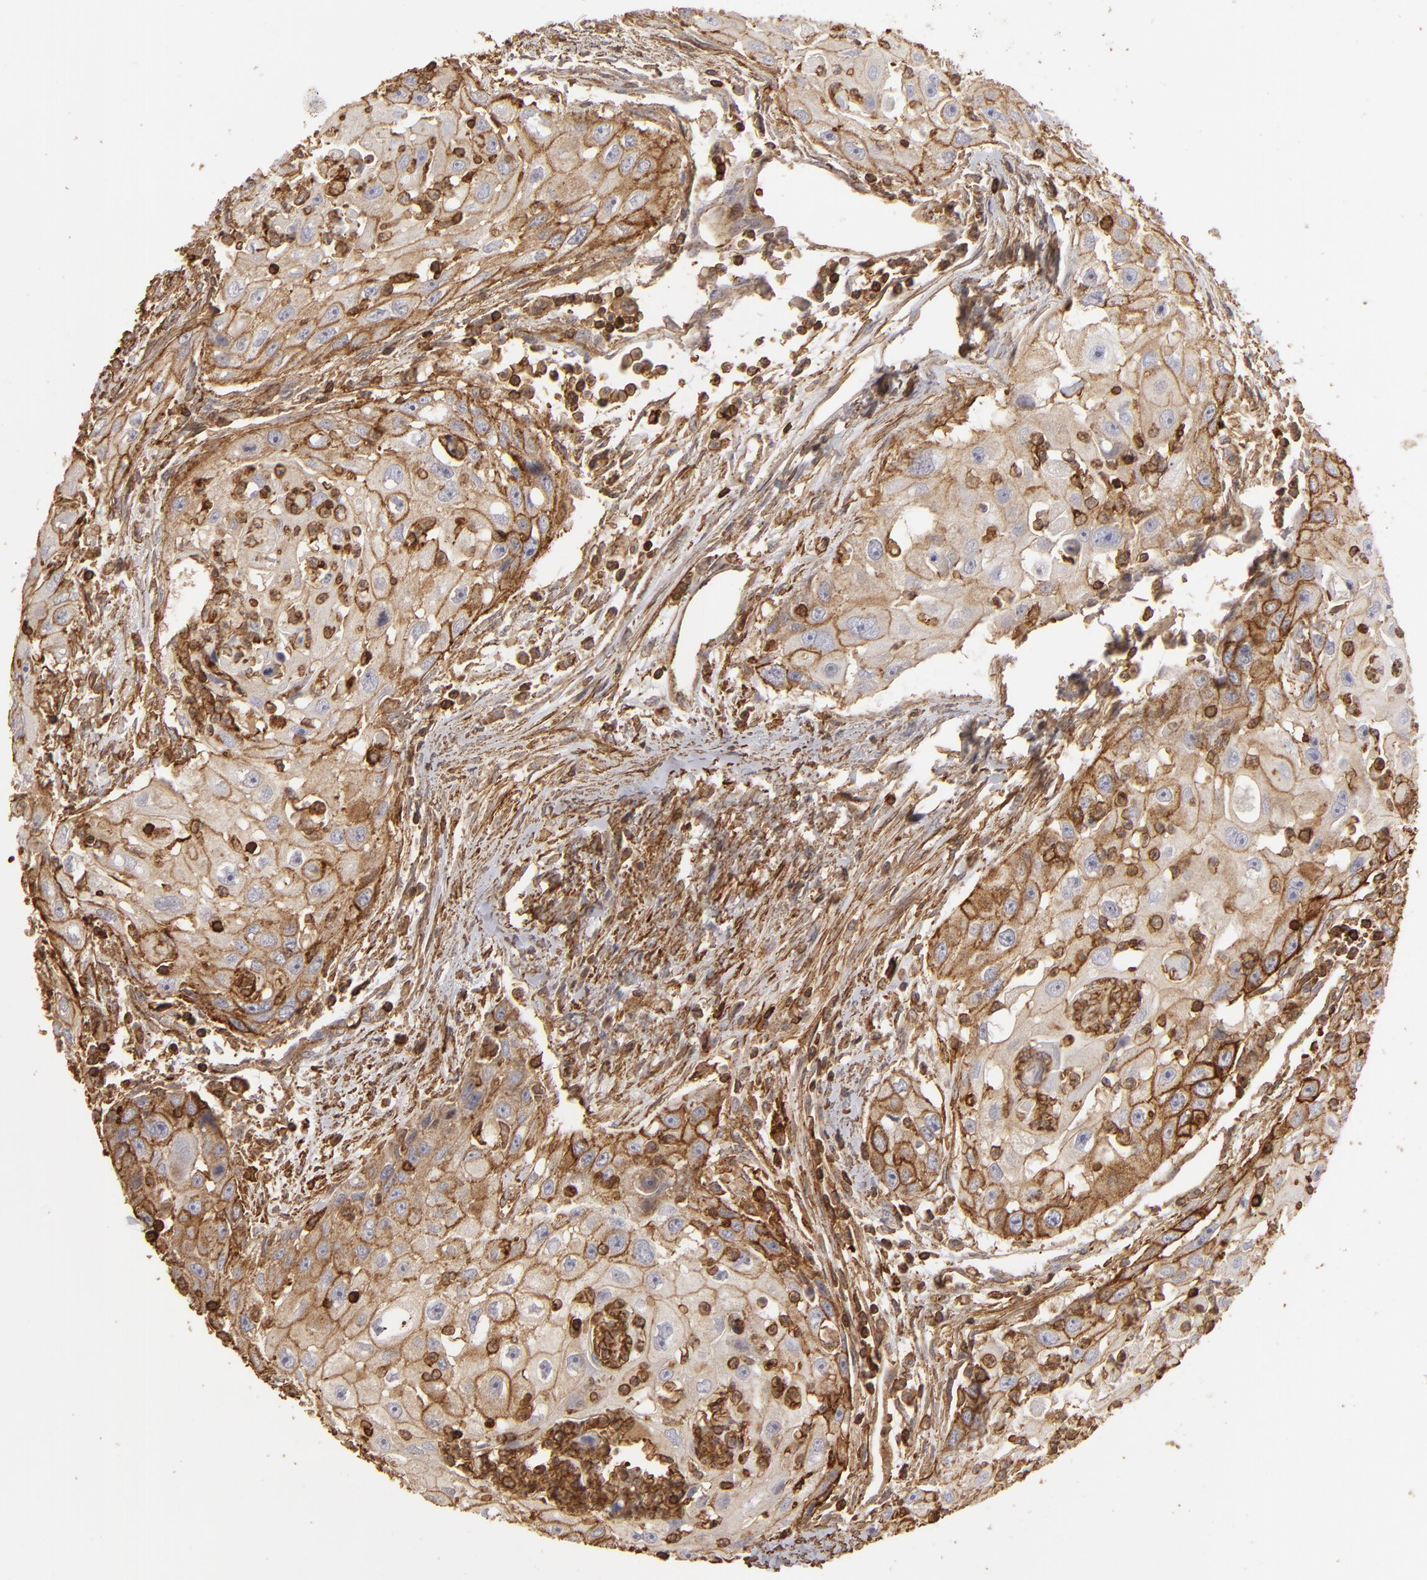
{"staining": {"intensity": "strong", "quantity": ">75%", "location": "cytoplasmic/membranous"}, "tissue": "head and neck cancer", "cell_type": "Tumor cells", "image_type": "cancer", "snomed": [{"axis": "morphology", "description": "Squamous cell carcinoma, NOS"}, {"axis": "topography", "description": "Head-Neck"}], "caption": "IHC of human head and neck cancer (squamous cell carcinoma) reveals high levels of strong cytoplasmic/membranous expression in about >75% of tumor cells. The protein is stained brown, and the nuclei are stained in blue (DAB (3,3'-diaminobenzidine) IHC with brightfield microscopy, high magnification).", "gene": "ACTB", "patient": {"sex": "male", "age": 64}}